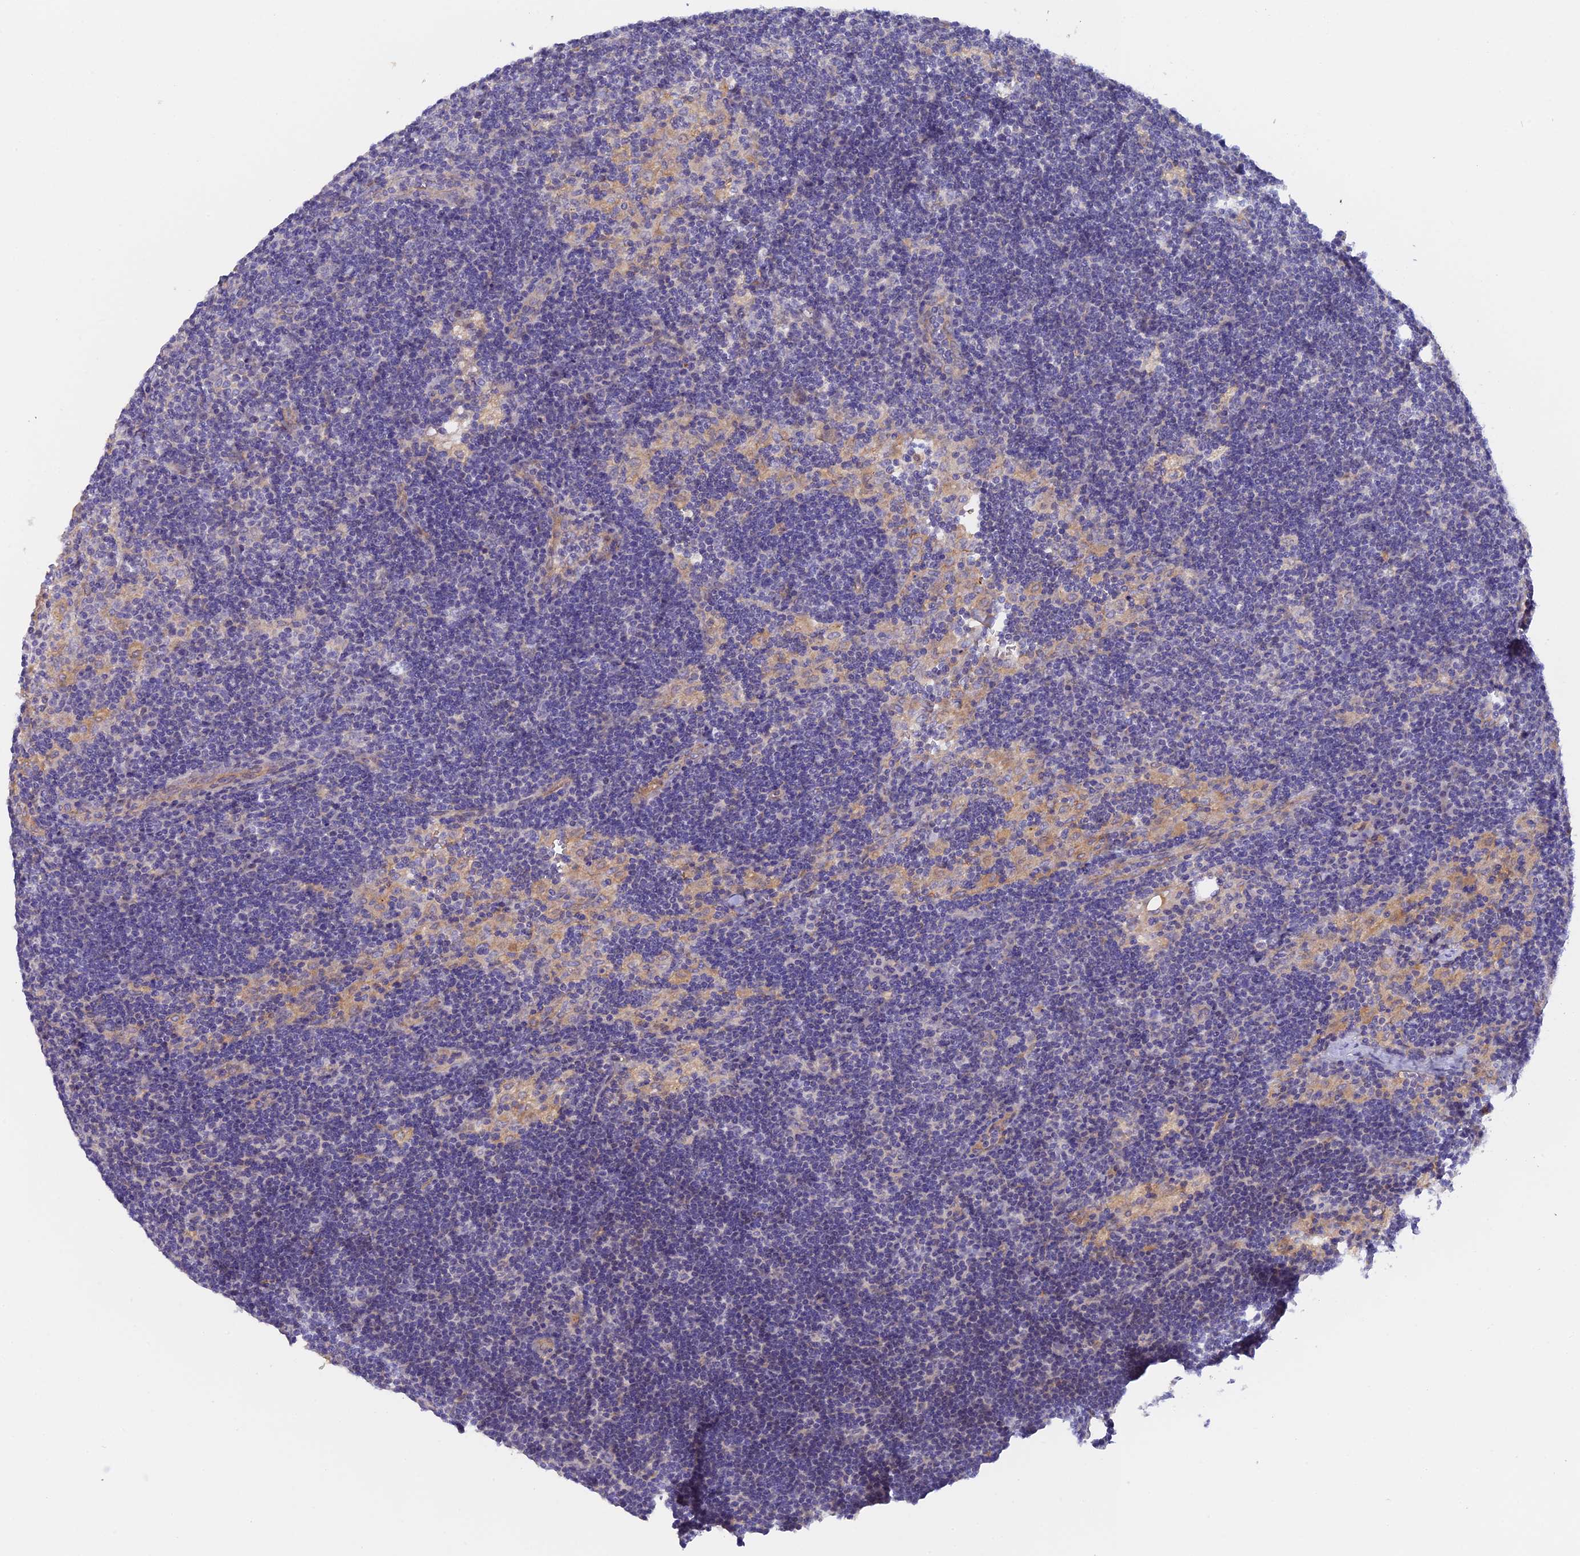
{"staining": {"intensity": "negative", "quantity": "none", "location": "none"}, "tissue": "lymph node", "cell_type": "Non-germinal center cells", "image_type": "normal", "snomed": [{"axis": "morphology", "description": "Normal tissue, NOS"}, {"axis": "topography", "description": "Lymph node"}], "caption": "Human lymph node stained for a protein using IHC exhibits no staining in non-germinal center cells.", "gene": "FZR1", "patient": {"sex": "male", "age": 24}}